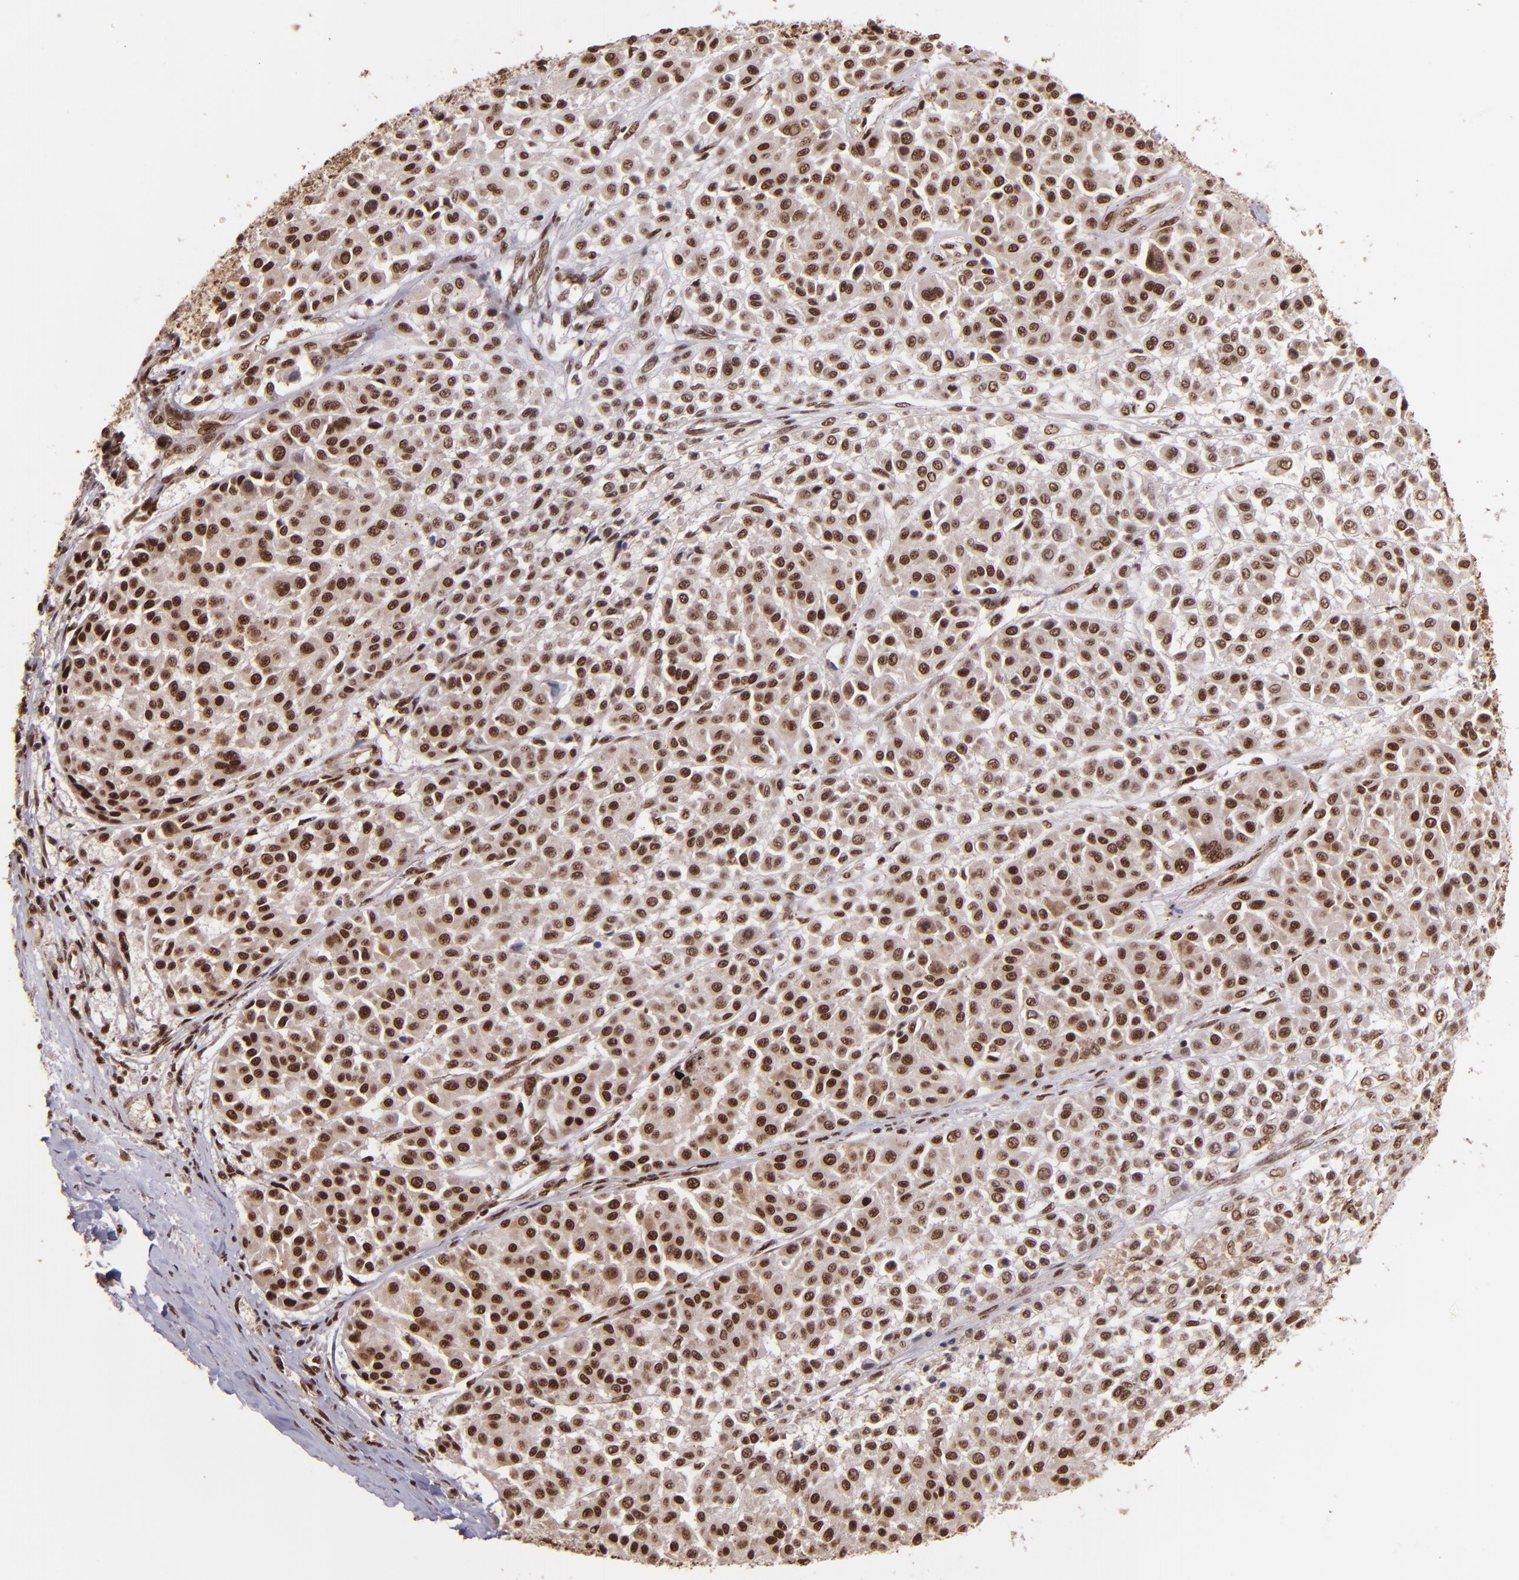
{"staining": {"intensity": "strong", "quantity": ">75%", "location": "nuclear"}, "tissue": "melanoma", "cell_type": "Tumor cells", "image_type": "cancer", "snomed": [{"axis": "morphology", "description": "Malignant melanoma, Metastatic site"}, {"axis": "topography", "description": "Soft tissue"}], "caption": "A histopathology image showing strong nuclear staining in about >75% of tumor cells in malignant melanoma (metastatic site), as visualized by brown immunohistochemical staining.", "gene": "PQBP1", "patient": {"sex": "male", "age": 41}}